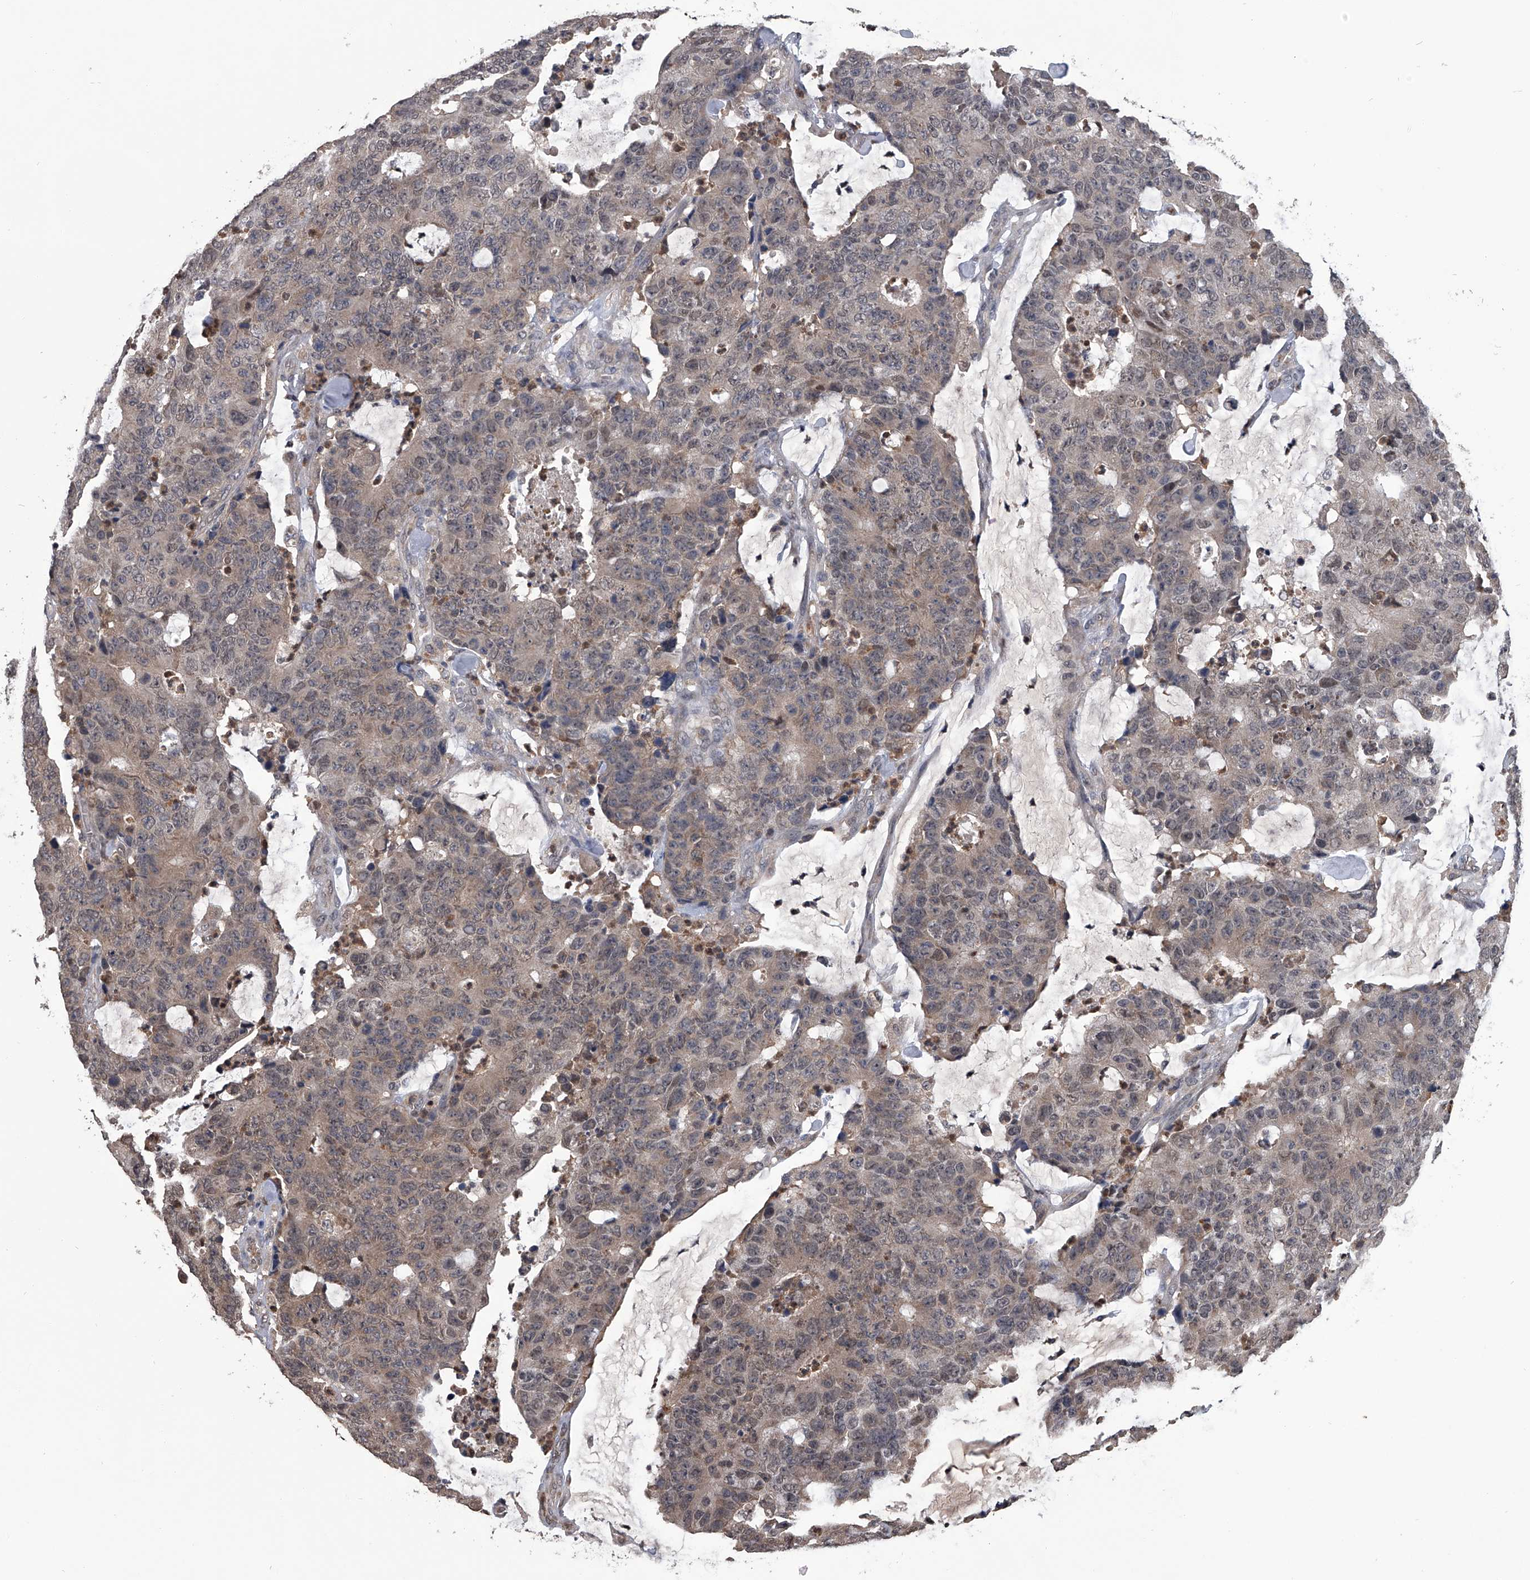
{"staining": {"intensity": "weak", "quantity": ">75%", "location": "cytoplasmic/membranous"}, "tissue": "colorectal cancer", "cell_type": "Tumor cells", "image_type": "cancer", "snomed": [{"axis": "morphology", "description": "Adenocarcinoma, NOS"}, {"axis": "topography", "description": "Colon"}], "caption": "Immunohistochemistry (IHC) of colorectal cancer reveals low levels of weak cytoplasmic/membranous expression in approximately >75% of tumor cells.", "gene": "TSNAX", "patient": {"sex": "female", "age": 86}}